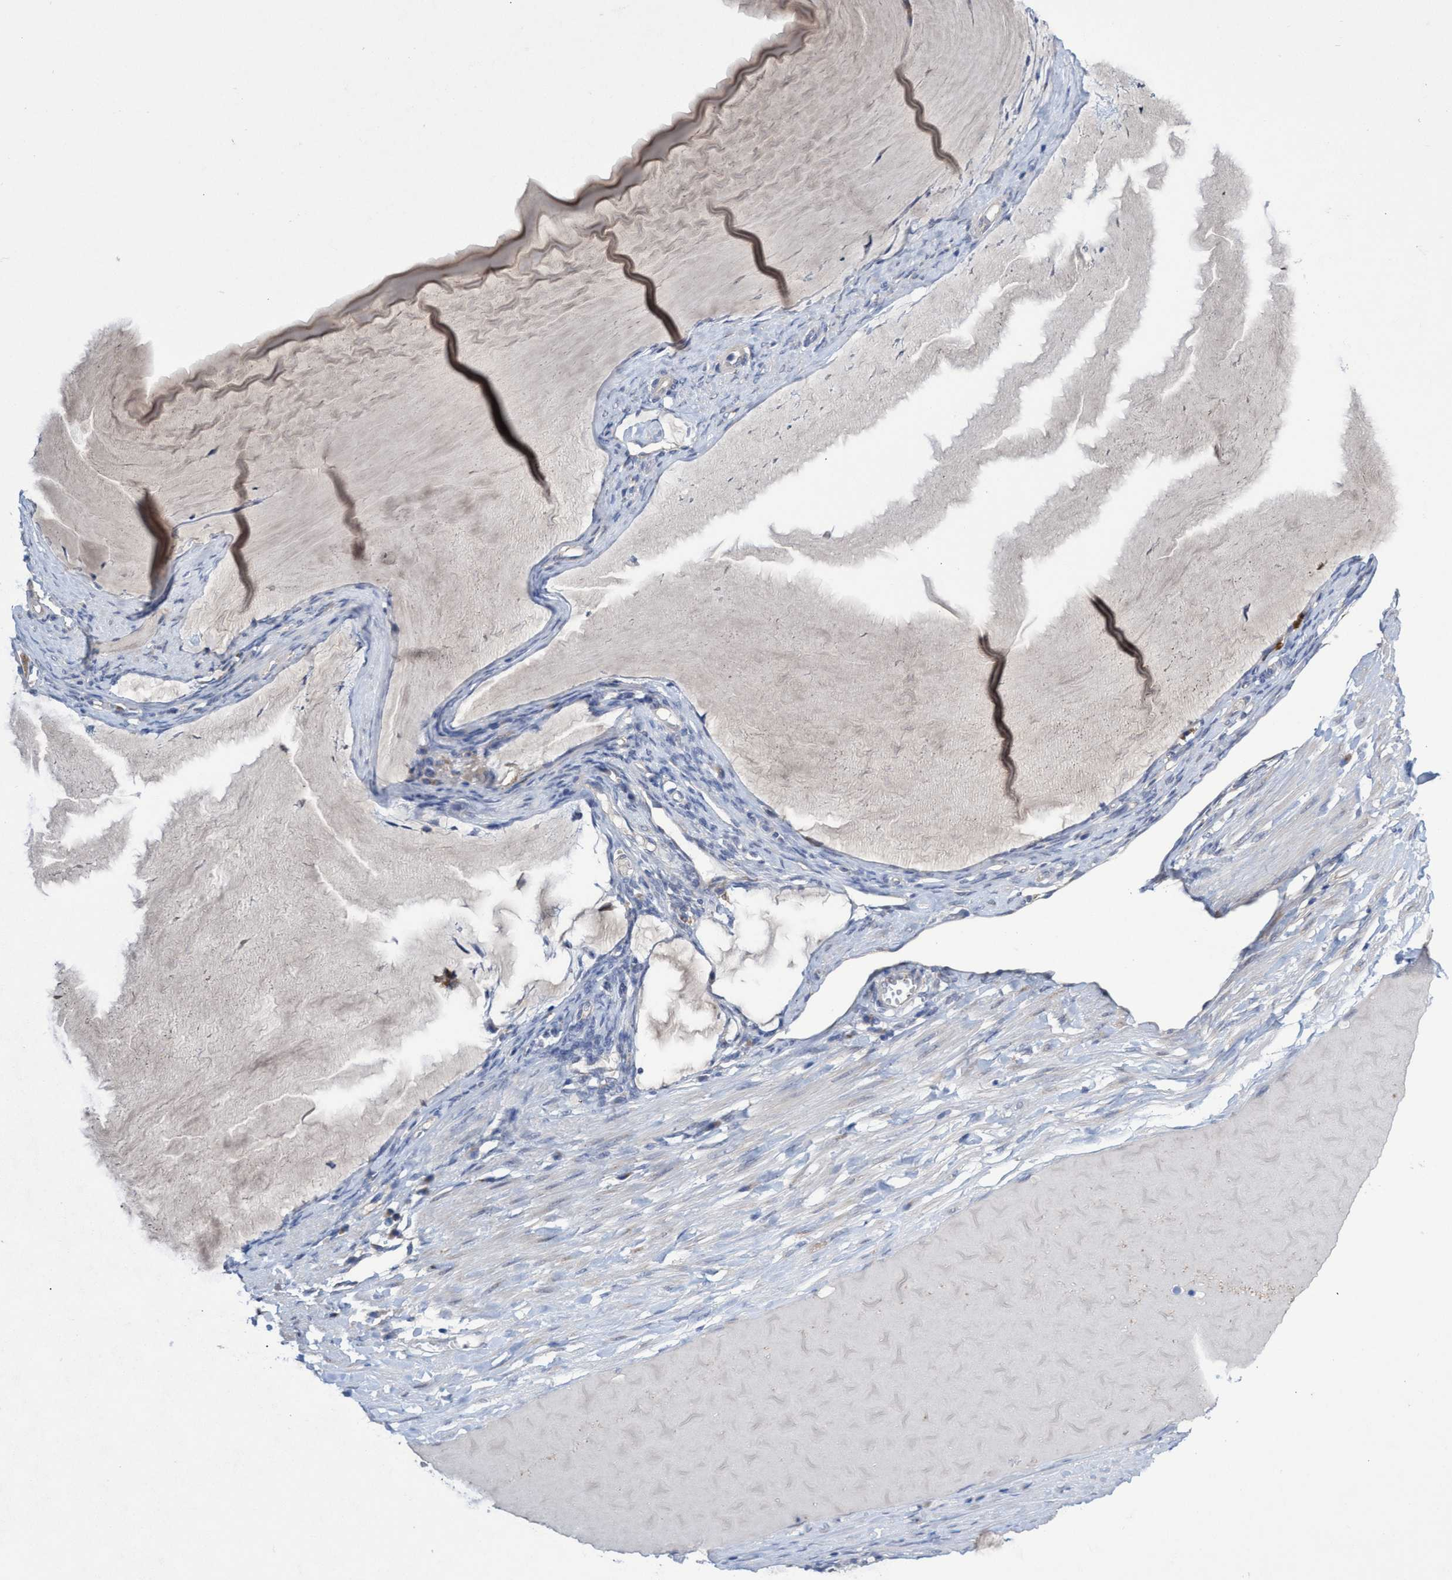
{"staining": {"intensity": "weak", "quantity": "25%-75%", "location": "cytoplasmic/membranous"}, "tissue": "ovarian cancer", "cell_type": "Tumor cells", "image_type": "cancer", "snomed": [{"axis": "morphology", "description": "Cystadenocarcinoma, mucinous, NOS"}, {"axis": "topography", "description": "Ovary"}], "caption": "DAB (3,3'-diaminobenzidine) immunohistochemical staining of human ovarian cancer demonstrates weak cytoplasmic/membranous protein expression in about 25%-75% of tumor cells.", "gene": "SVEP1", "patient": {"sex": "female", "age": 61}}